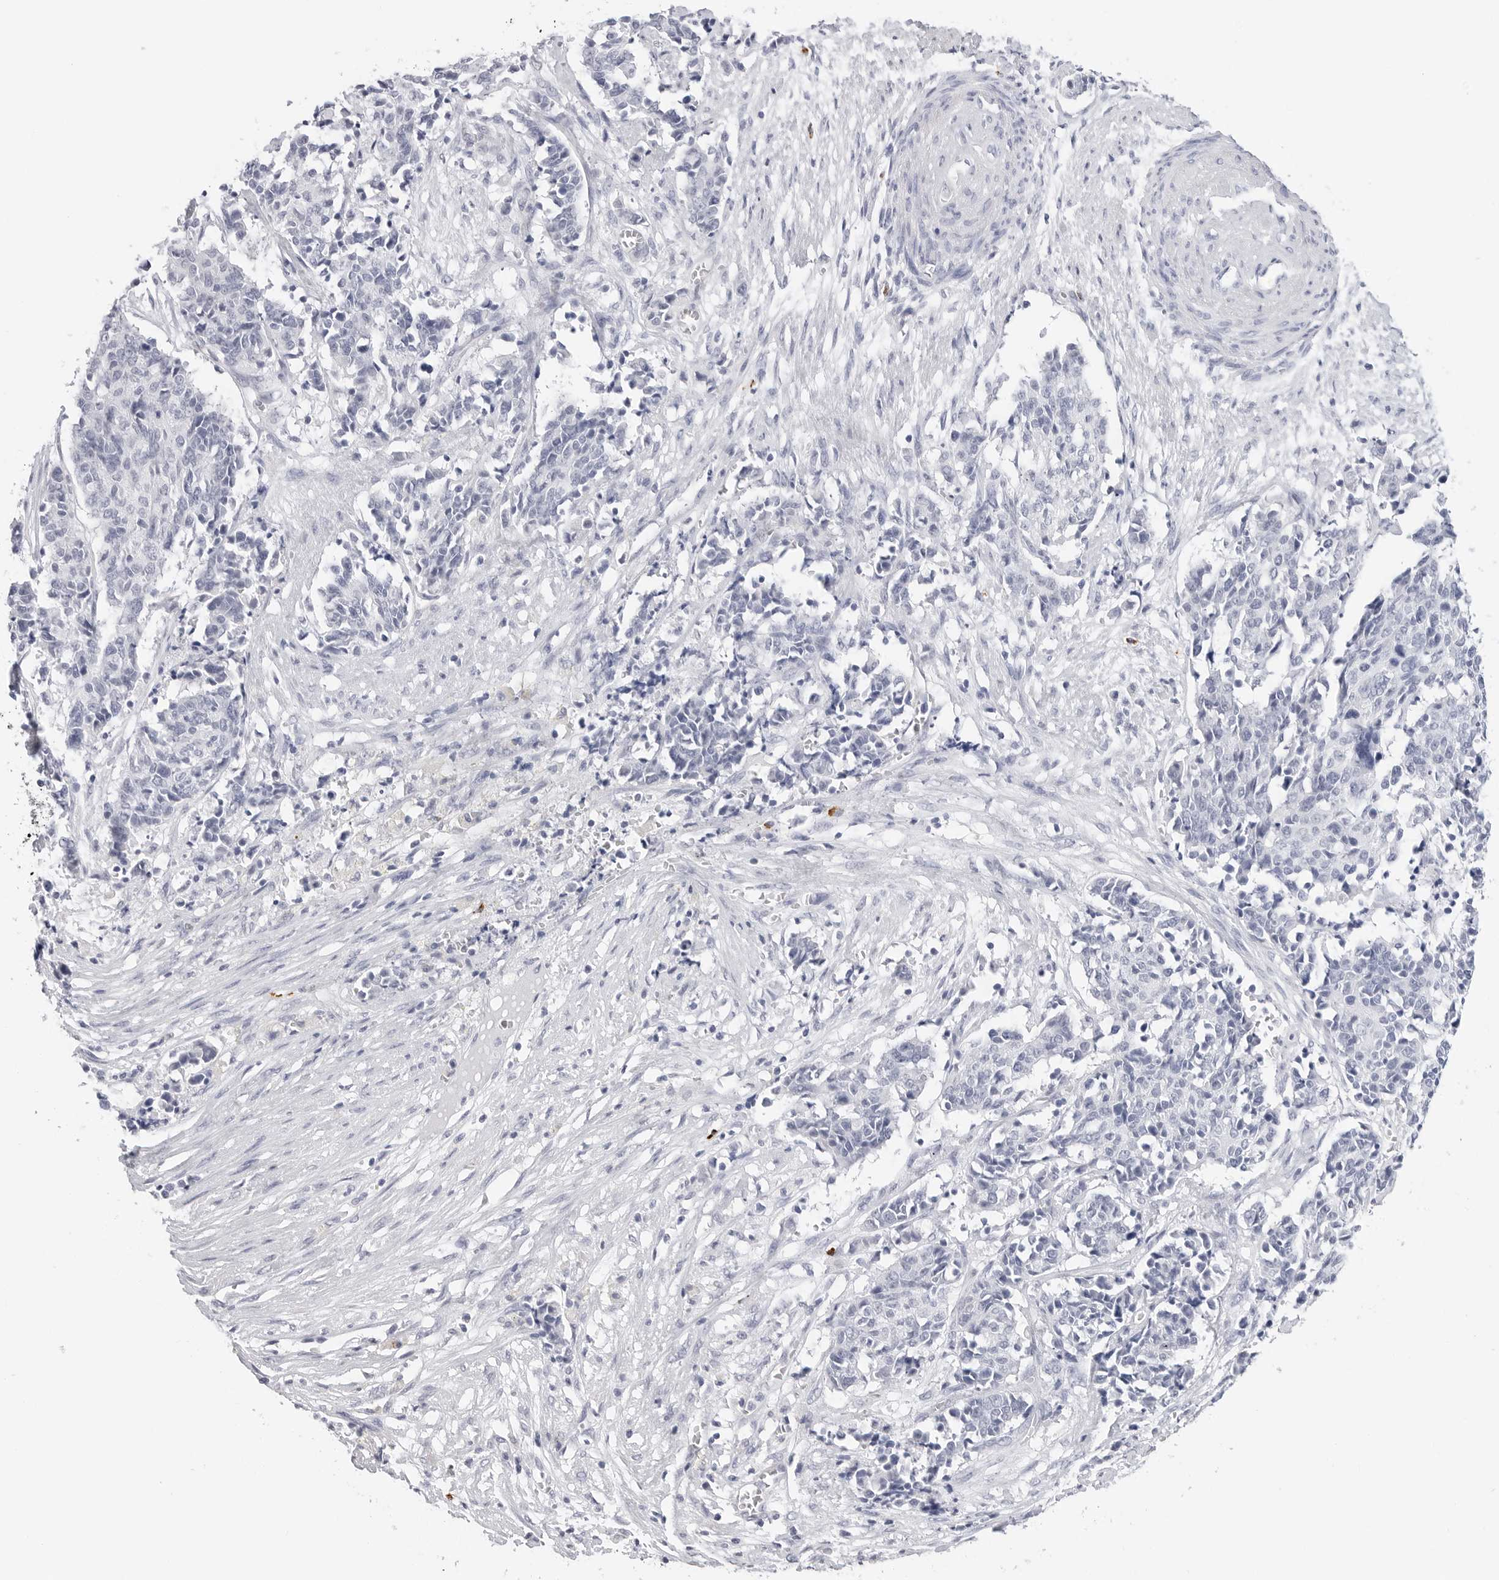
{"staining": {"intensity": "negative", "quantity": "none", "location": "none"}, "tissue": "cervical cancer", "cell_type": "Tumor cells", "image_type": "cancer", "snomed": [{"axis": "morphology", "description": "Normal tissue, NOS"}, {"axis": "morphology", "description": "Squamous cell carcinoma, NOS"}, {"axis": "topography", "description": "Cervix"}], "caption": "This is a micrograph of IHC staining of cervical cancer, which shows no staining in tumor cells. Brightfield microscopy of immunohistochemistry (IHC) stained with DAB (brown) and hematoxylin (blue), captured at high magnification.", "gene": "HSPB7", "patient": {"sex": "female", "age": 35}}